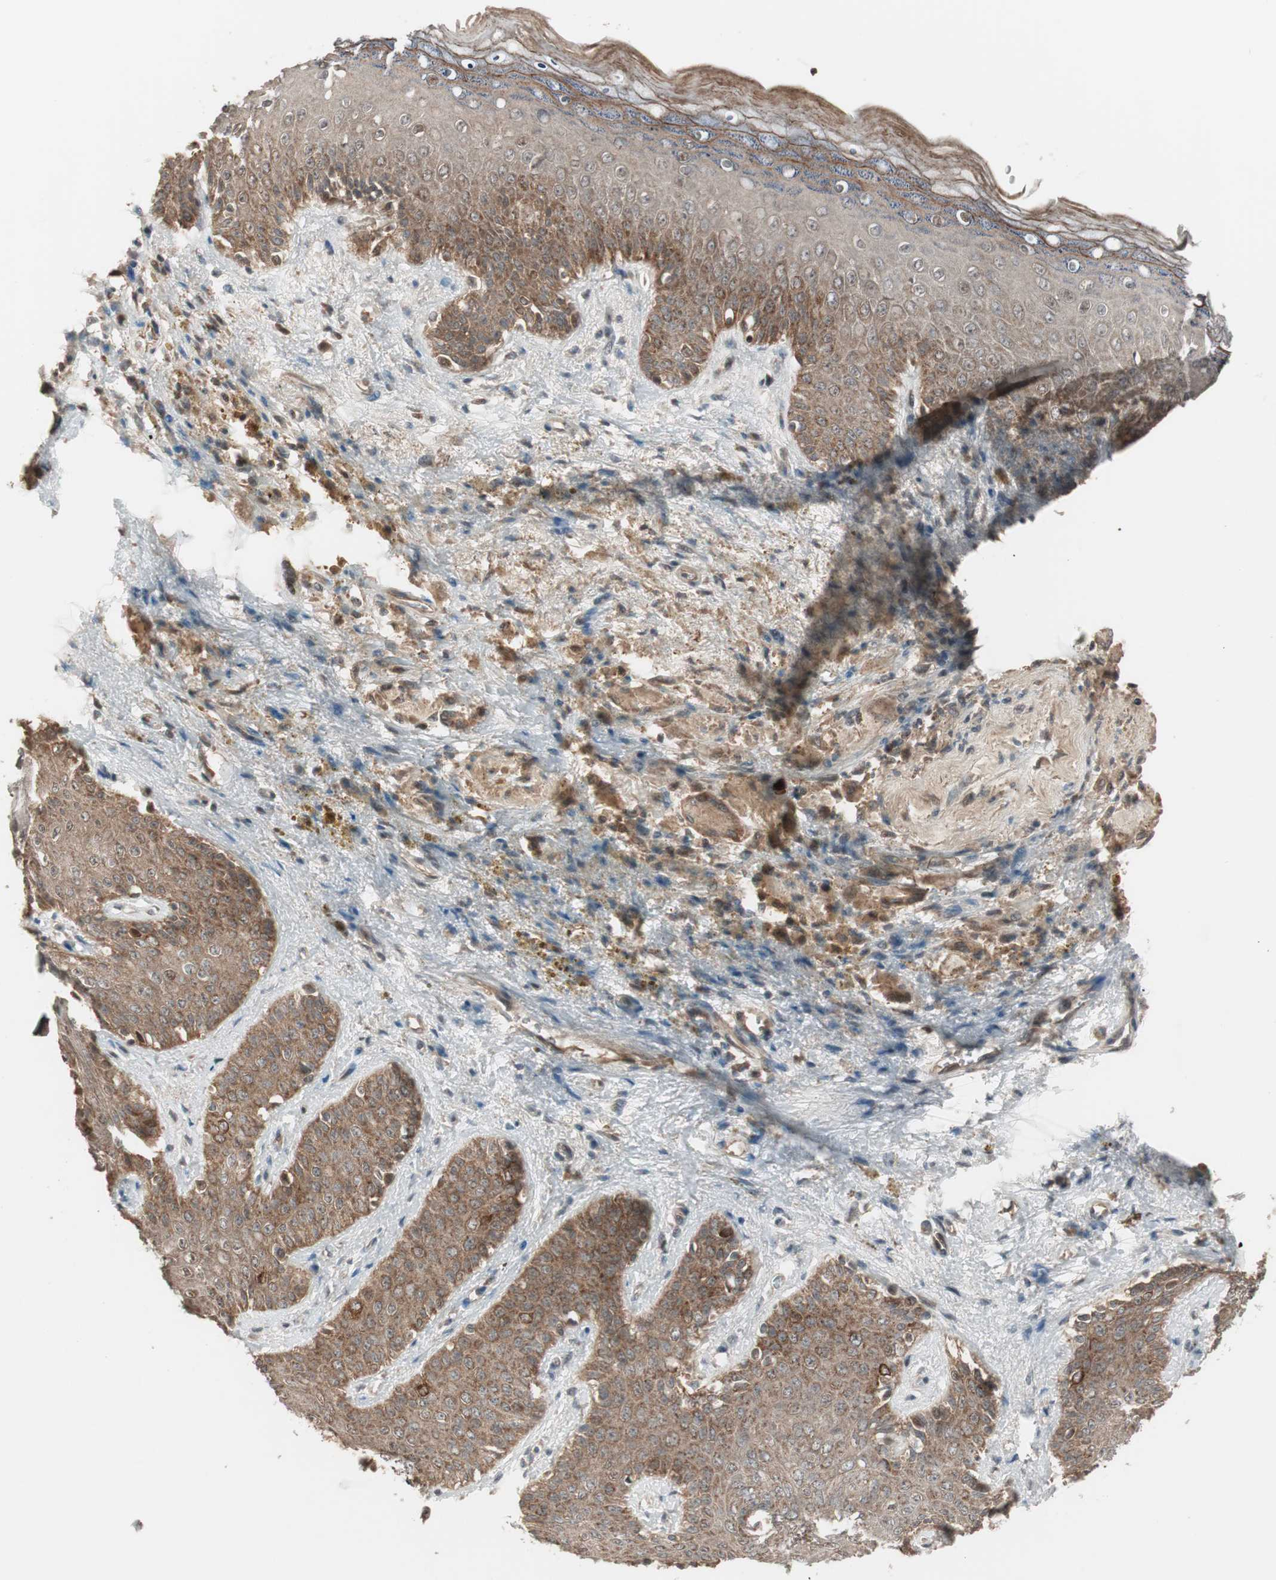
{"staining": {"intensity": "moderate", "quantity": ">75%", "location": "cytoplasmic/membranous"}, "tissue": "skin", "cell_type": "Epidermal cells", "image_type": "normal", "snomed": [{"axis": "morphology", "description": "Normal tissue, NOS"}, {"axis": "topography", "description": "Anal"}], "caption": "A medium amount of moderate cytoplasmic/membranous expression is identified in about >75% of epidermal cells in unremarkable skin.", "gene": "FBXO5", "patient": {"sex": "female", "age": 46}}